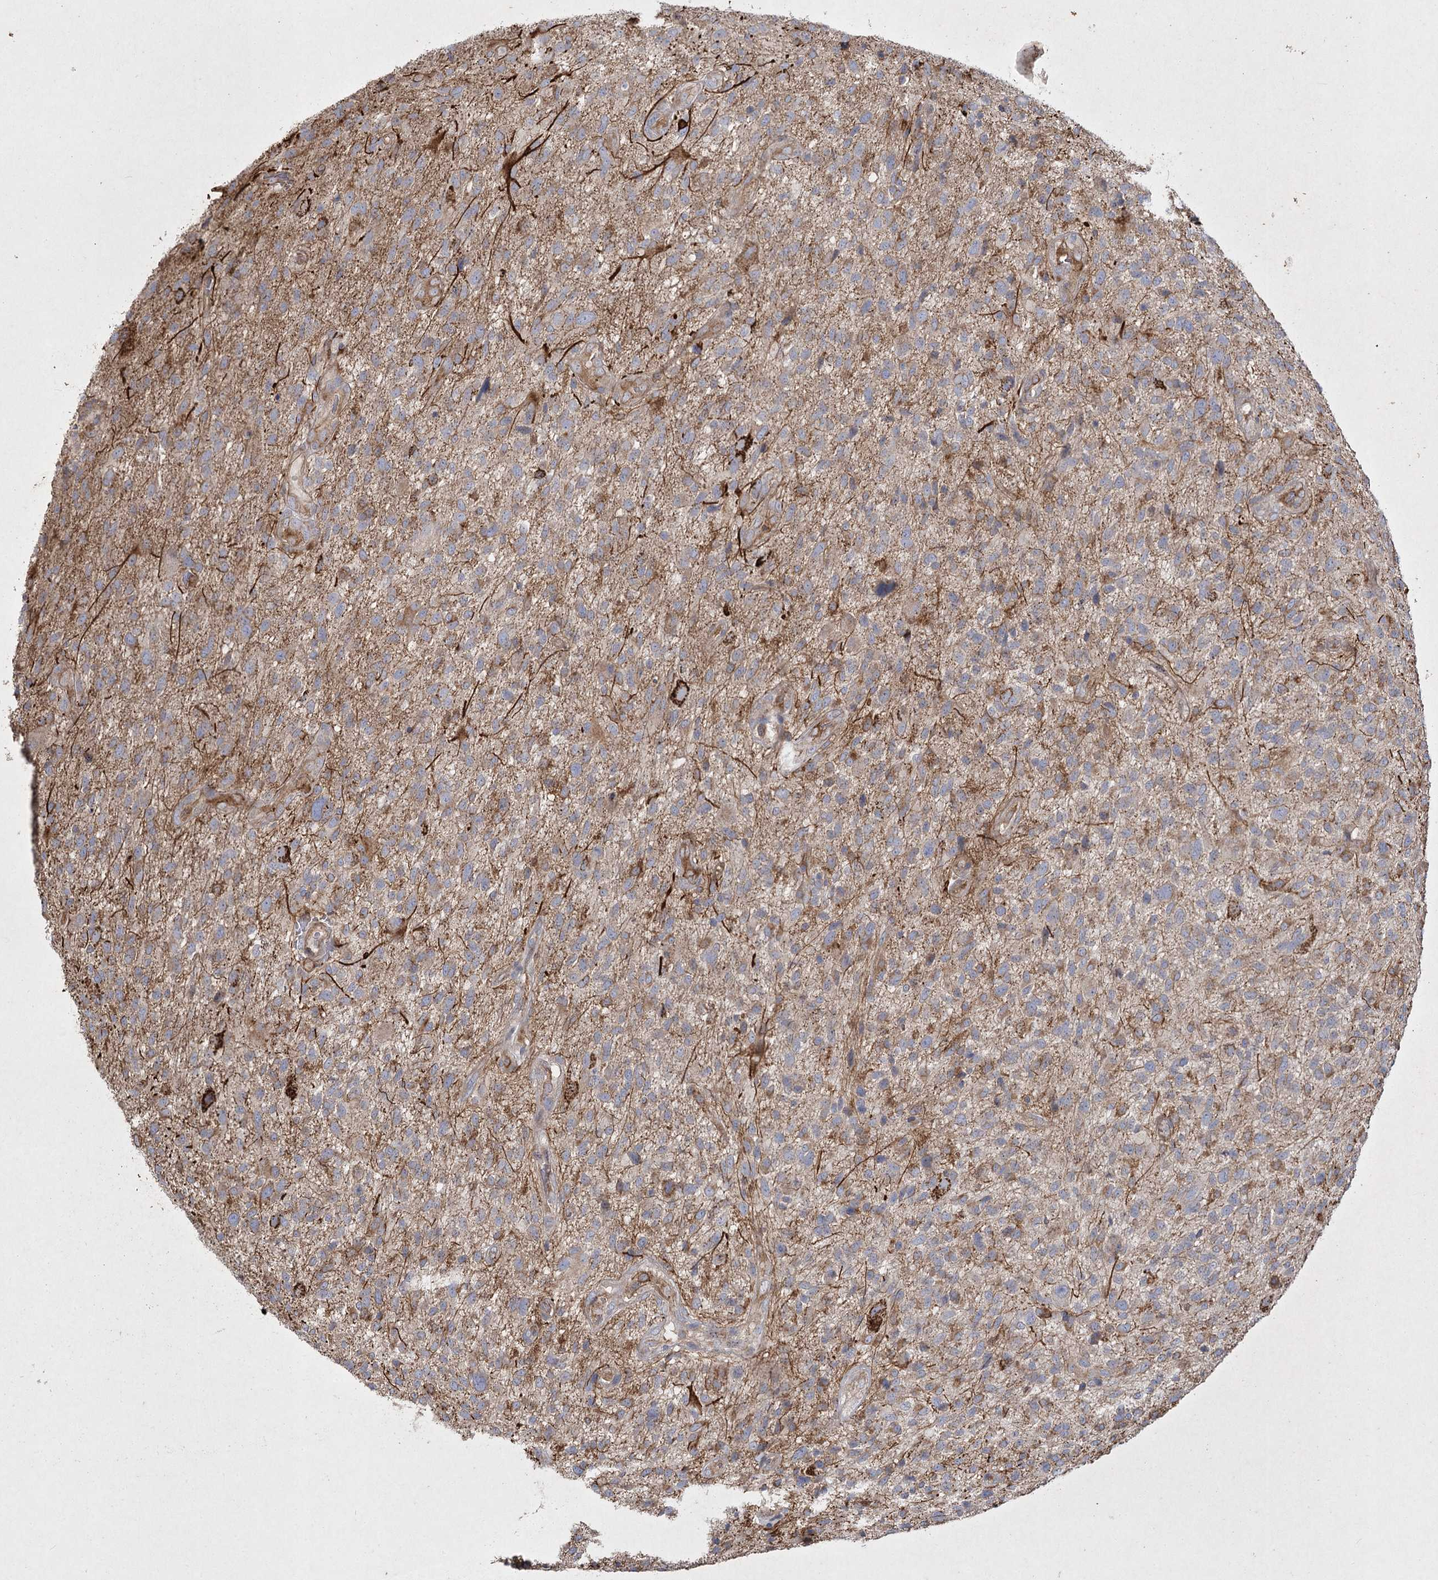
{"staining": {"intensity": "negative", "quantity": "none", "location": "none"}, "tissue": "glioma", "cell_type": "Tumor cells", "image_type": "cancer", "snomed": [{"axis": "morphology", "description": "Glioma, malignant, High grade"}, {"axis": "topography", "description": "Brain"}], "caption": "Histopathology image shows no significant protein expression in tumor cells of glioma. (Stains: DAB immunohistochemistry (IHC) with hematoxylin counter stain, Microscopy: brightfield microscopy at high magnification).", "gene": "SH3TC1", "patient": {"sex": "male", "age": 47}}